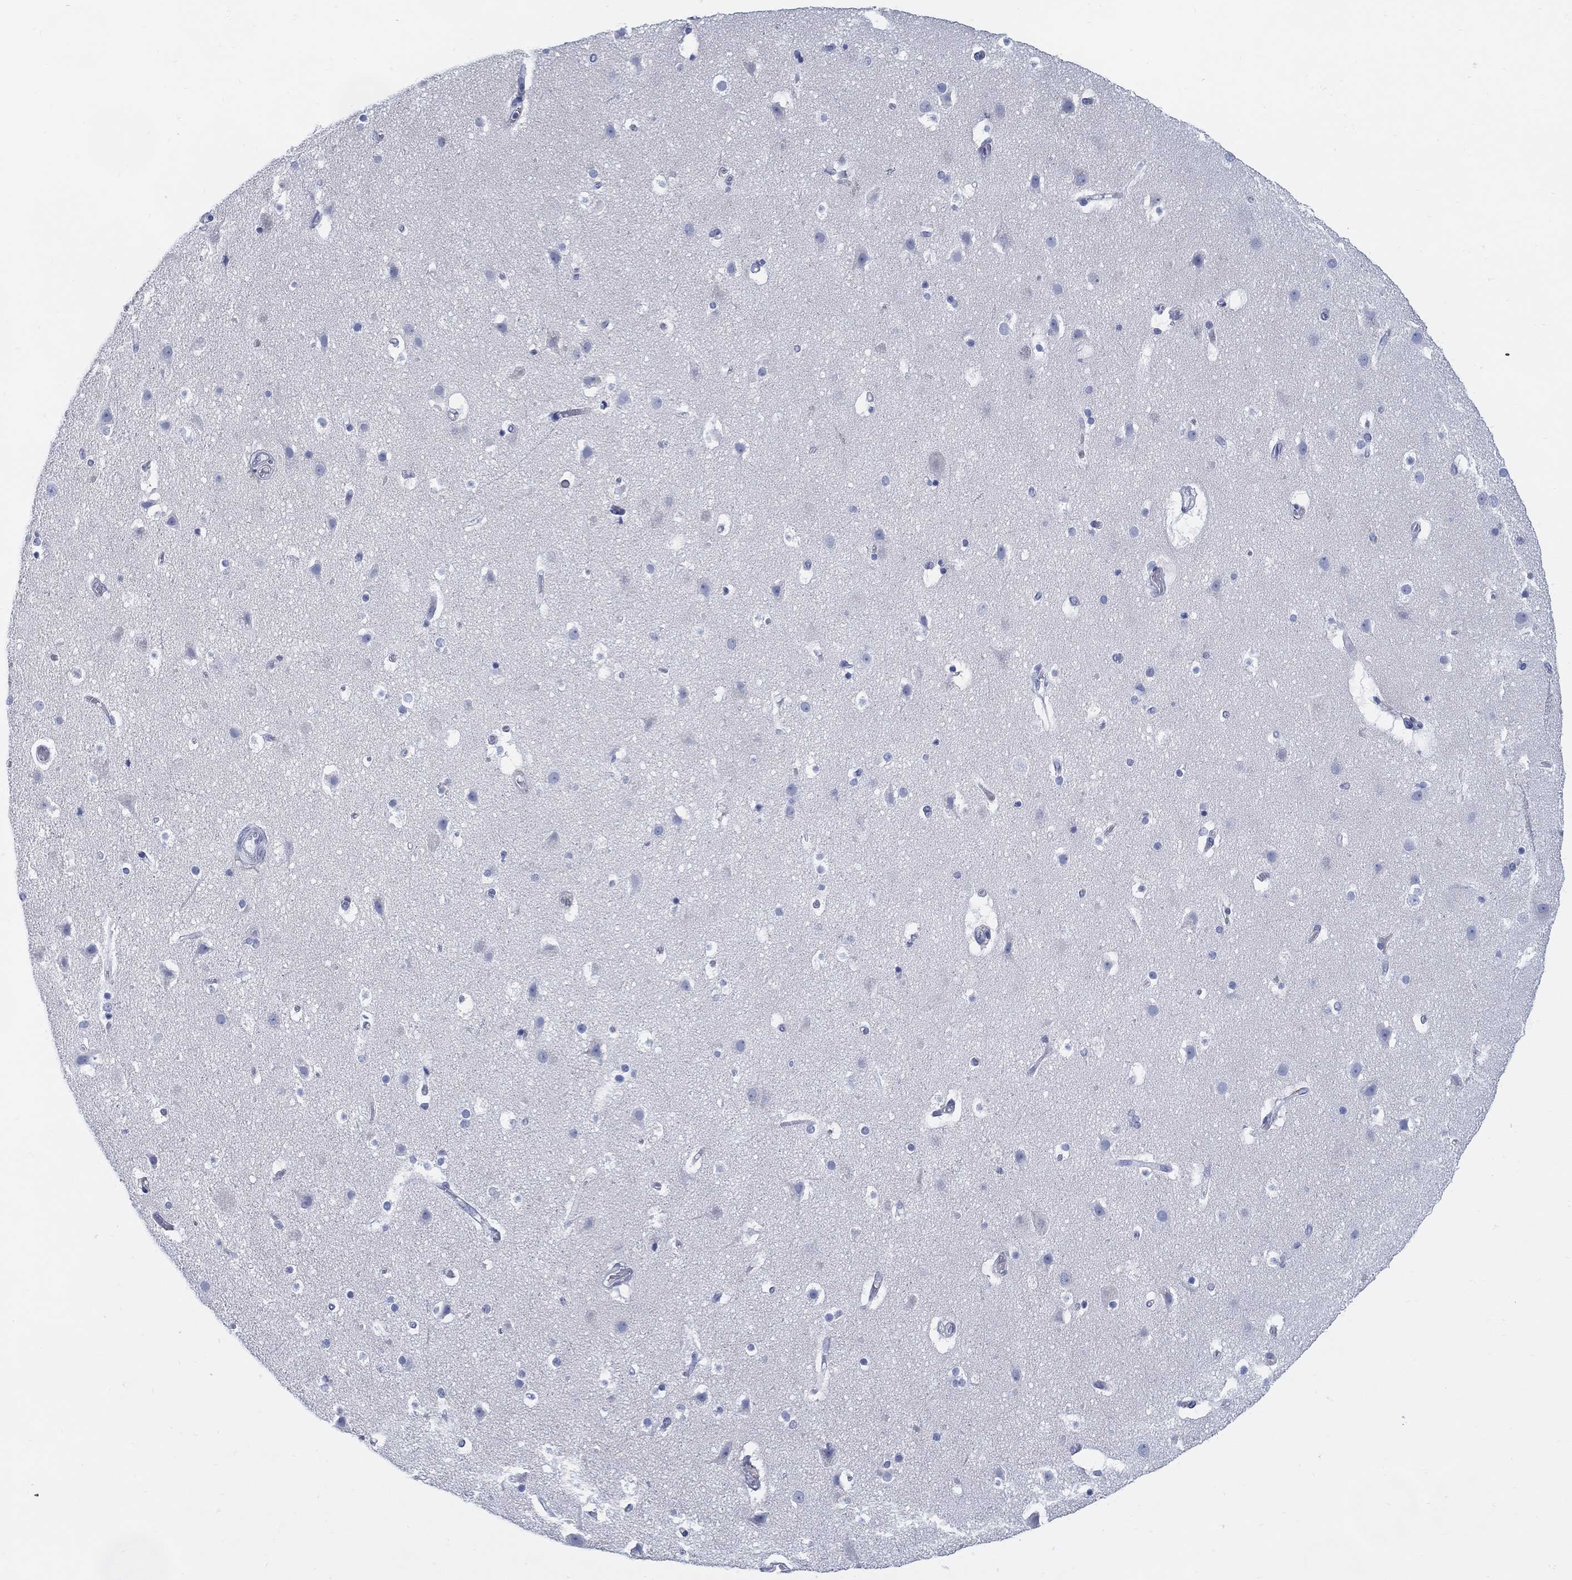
{"staining": {"intensity": "negative", "quantity": "none", "location": "none"}, "tissue": "cerebral cortex", "cell_type": "Endothelial cells", "image_type": "normal", "snomed": [{"axis": "morphology", "description": "Normal tissue, NOS"}, {"axis": "topography", "description": "Cerebral cortex"}], "caption": "This image is of unremarkable cerebral cortex stained with IHC to label a protein in brown with the nuclei are counter-stained blue. There is no staining in endothelial cells. (DAB (3,3'-diaminobenzidine) immunohistochemistry (IHC) visualized using brightfield microscopy, high magnification).", "gene": "DDI1", "patient": {"sex": "female", "age": 52}}